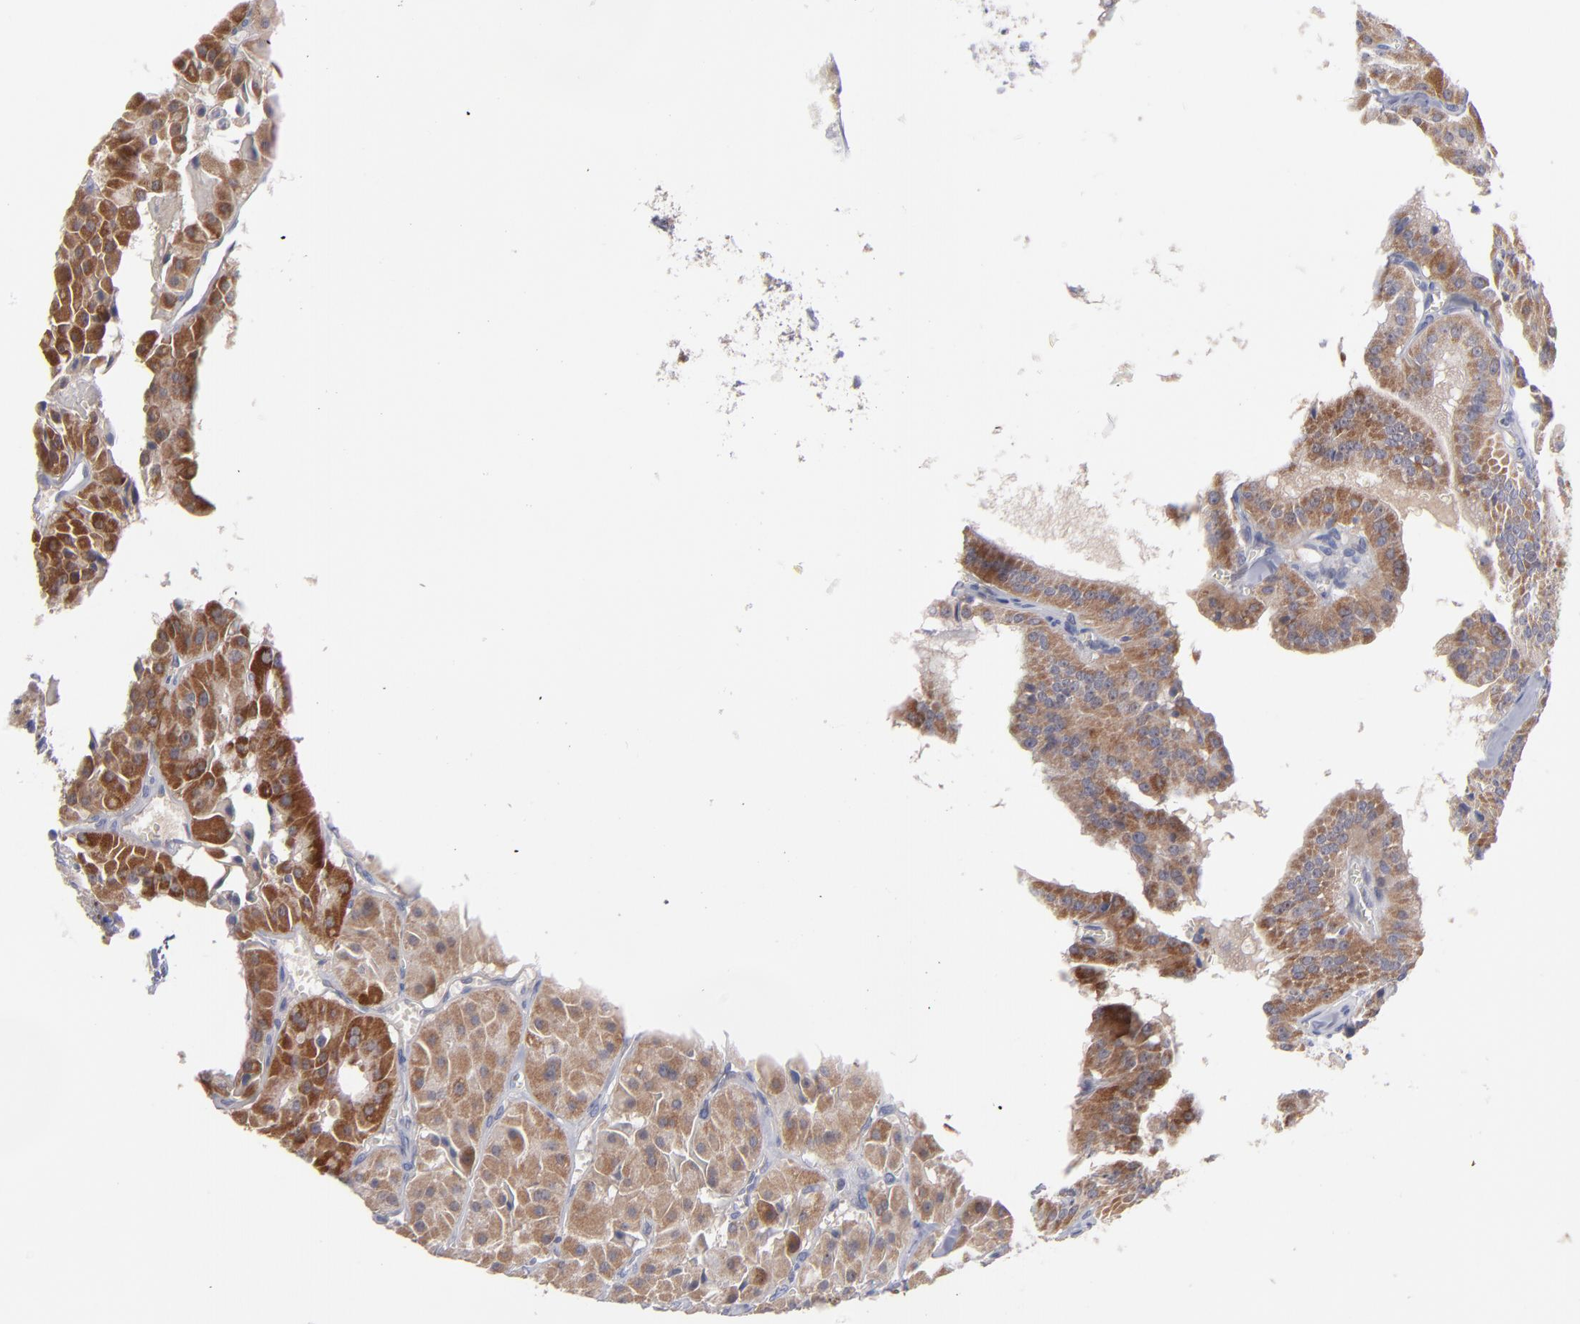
{"staining": {"intensity": "strong", "quantity": ">75%", "location": "cytoplasmic/membranous"}, "tissue": "thyroid cancer", "cell_type": "Tumor cells", "image_type": "cancer", "snomed": [{"axis": "morphology", "description": "Carcinoma, NOS"}, {"axis": "topography", "description": "Thyroid gland"}], "caption": "Carcinoma (thyroid) stained for a protein demonstrates strong cytoplasmic/membranous positivity in tumor cells.", "gene": "HCCS", "patient": {"sex": "male", "age": 76}}